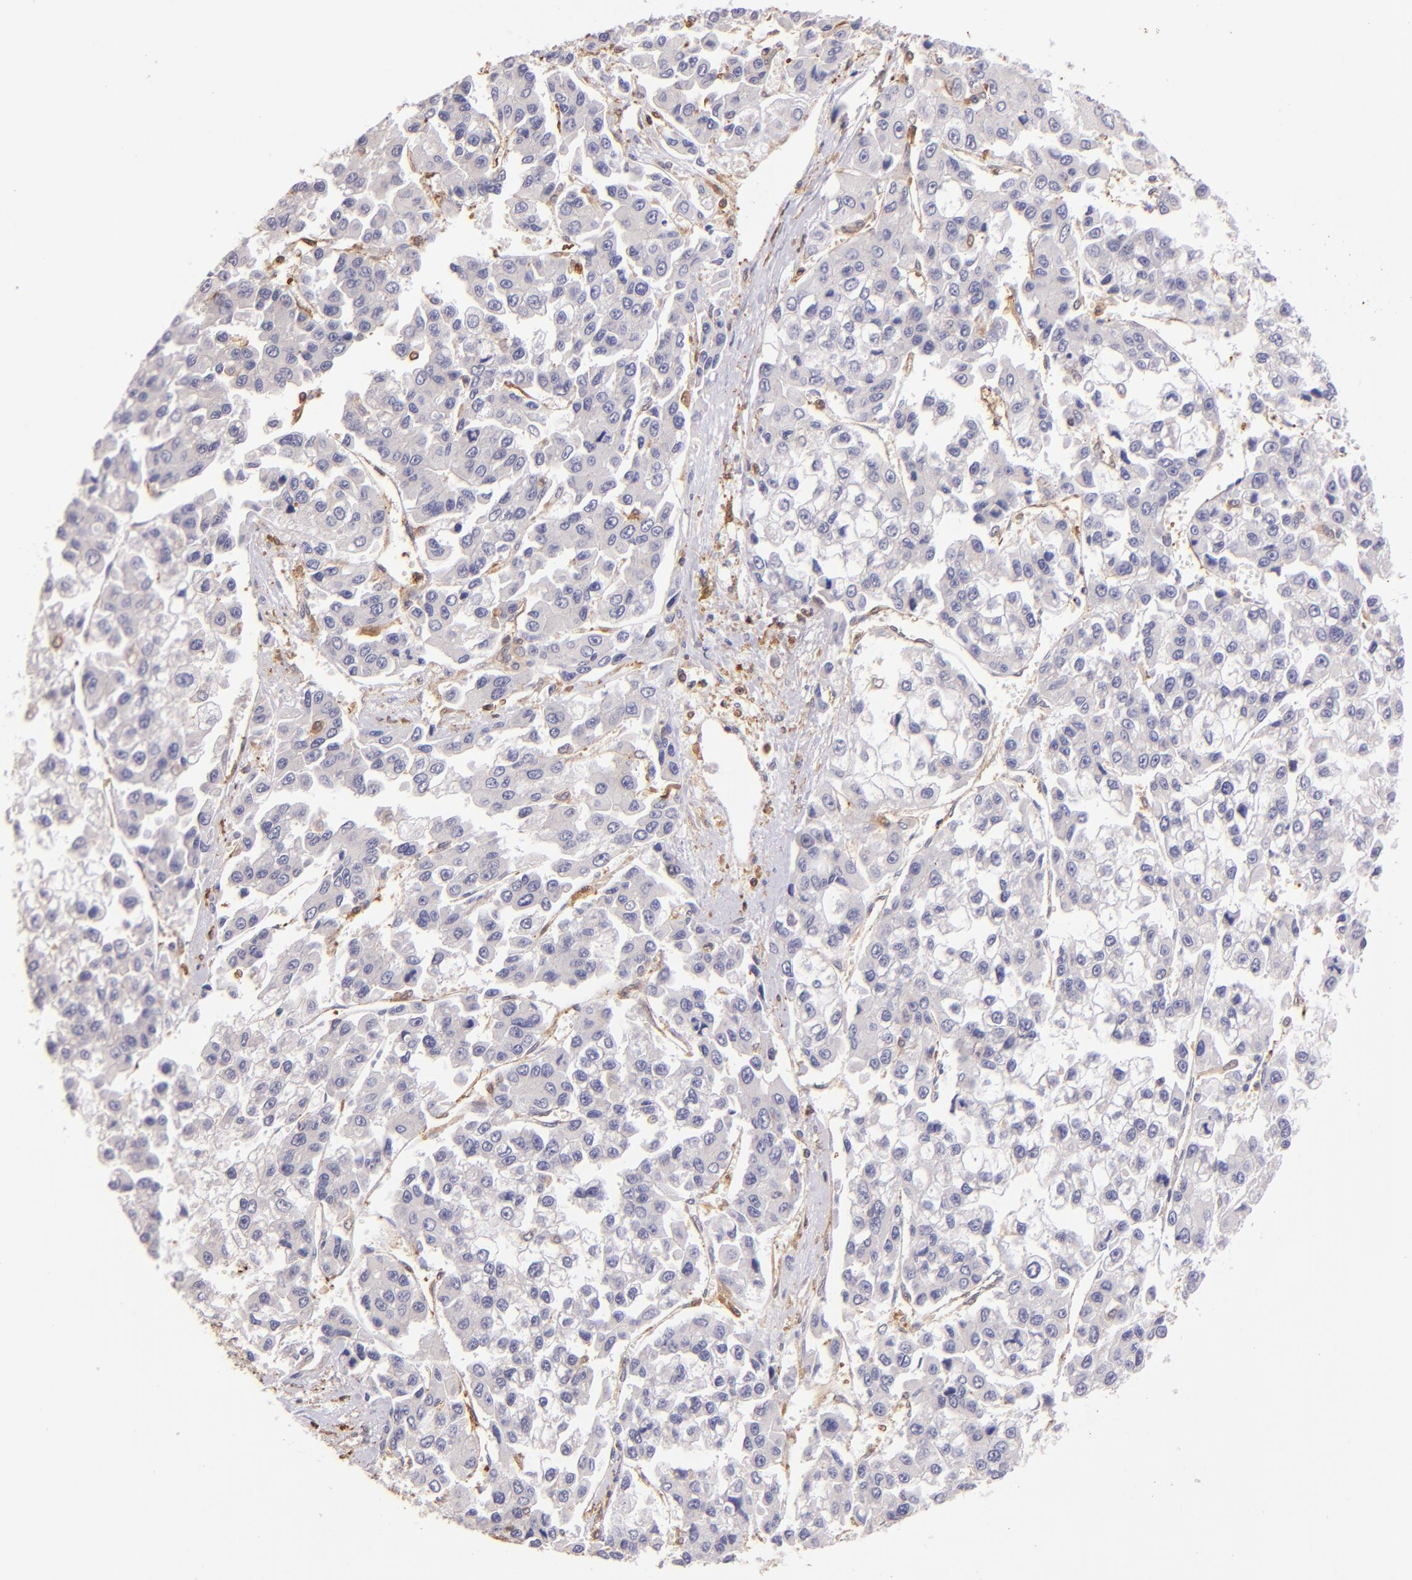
{"staining": {"intensity": "negative", "quantity": "none", "location": "none"}, "tissue": "liver cancer", "cell_type": "Tumor cells", "image_type": "cancer", "snomed": [{"axis": "morphology", "description": "Carcinoma, Hepatocellular, NOS"}, {"axis": "topography", "description": "Liver"}], "caption": "DAB immunohistochemical staining of human liver cancer exhibits no significant staining in tumor cells.", "gene": "BTK", "patient": {"sex": "female", "age": 66}}